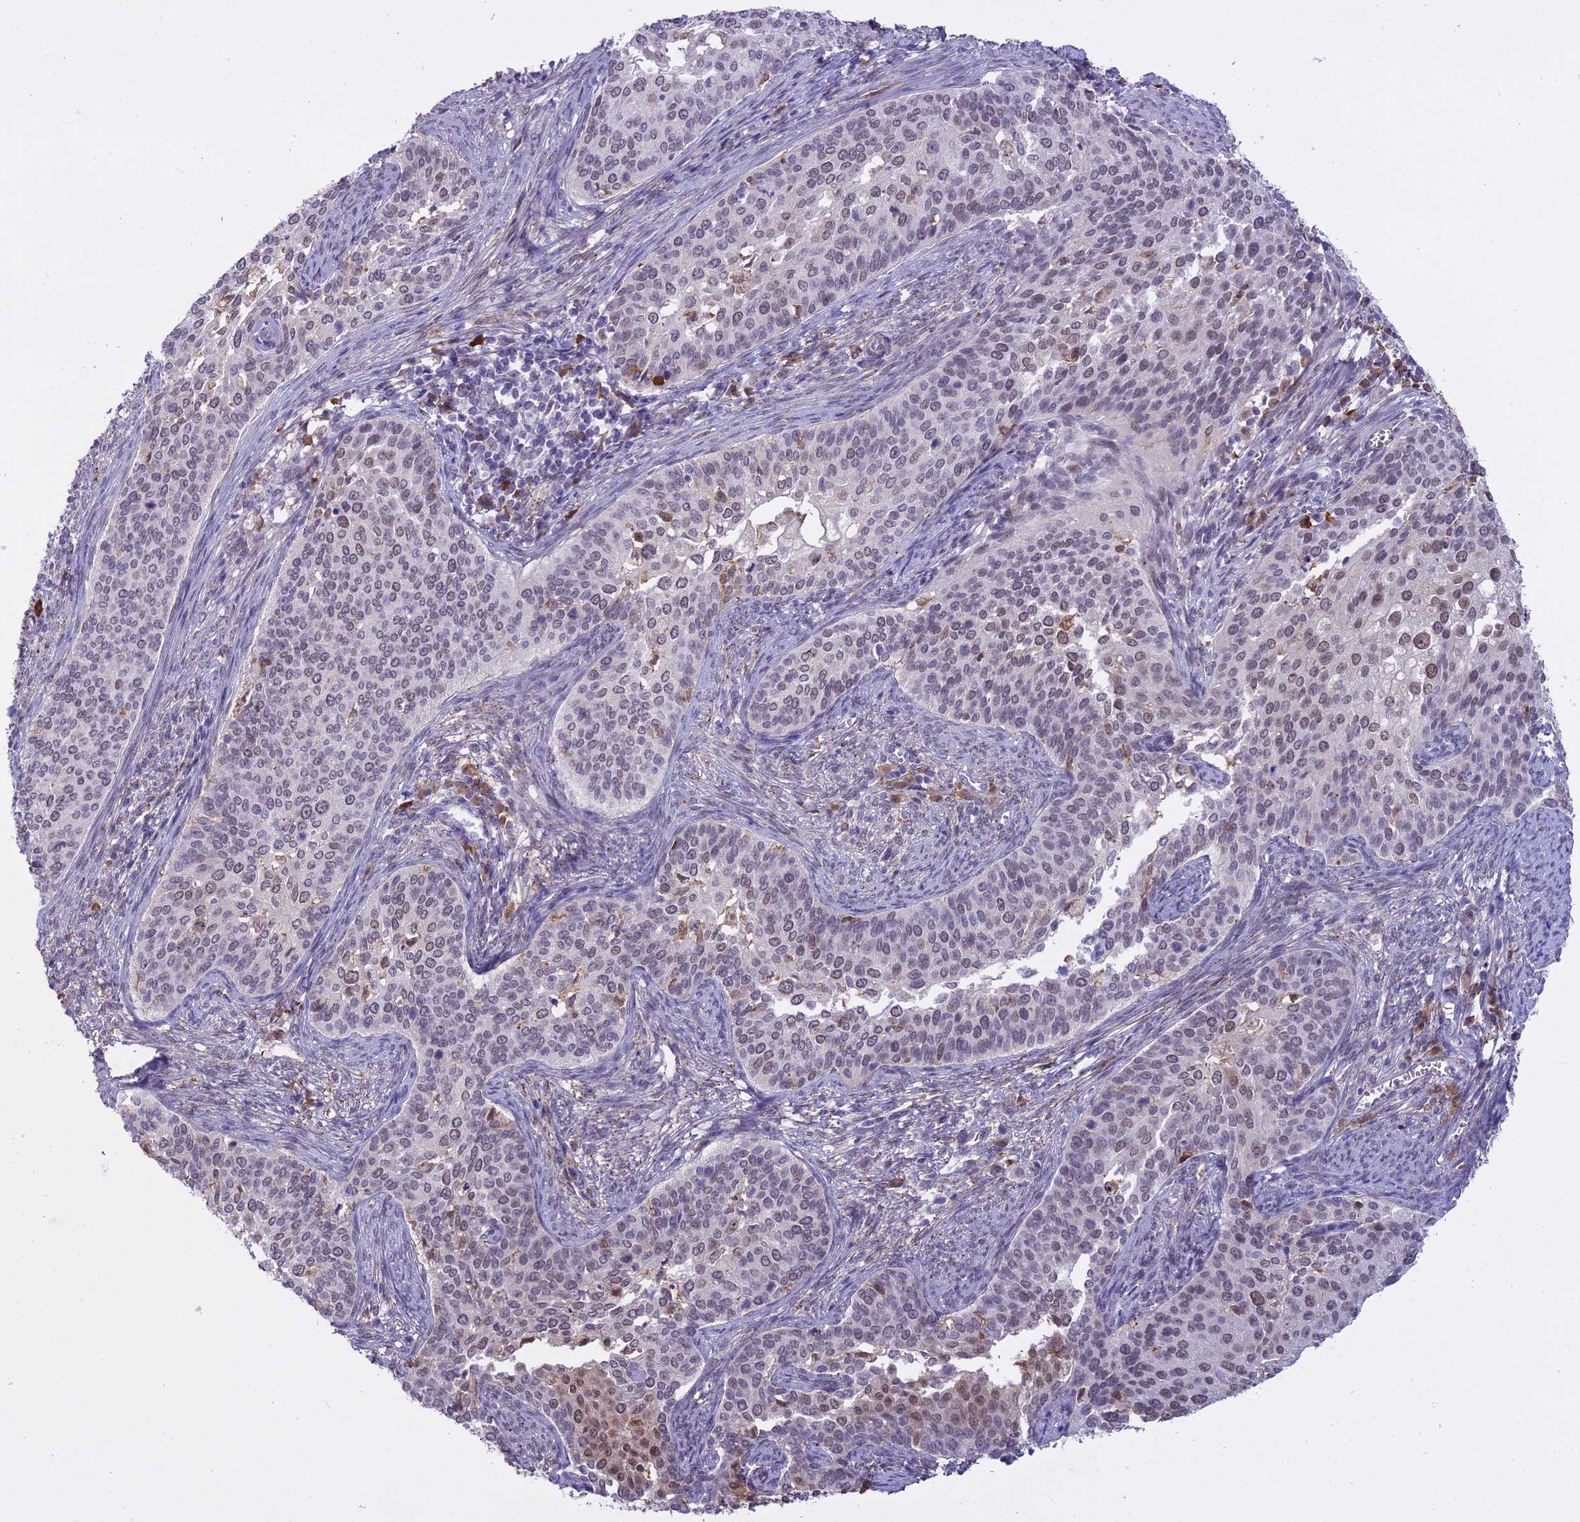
{"staining": {"intensity": "weak", "quantity": "<25%", "location": "nuclear"}, "tissue": "cervical cancer", "cell_type": "Tumor cells", "image_type": "cancer", "snomed": [{"axis": "morphology", "description": "Squamous cell carcinoma, NOS"}, {"axis": "topography", "description": "Cervix"}], "caption": "Cervical cancer (squamous cell carcinoma) stained for a protein using immunohistochemistry (IHC) demonstrates no positivity tumor cells.", "gene": "BLNK", "patient": {"sex": "female", "age": 44}}